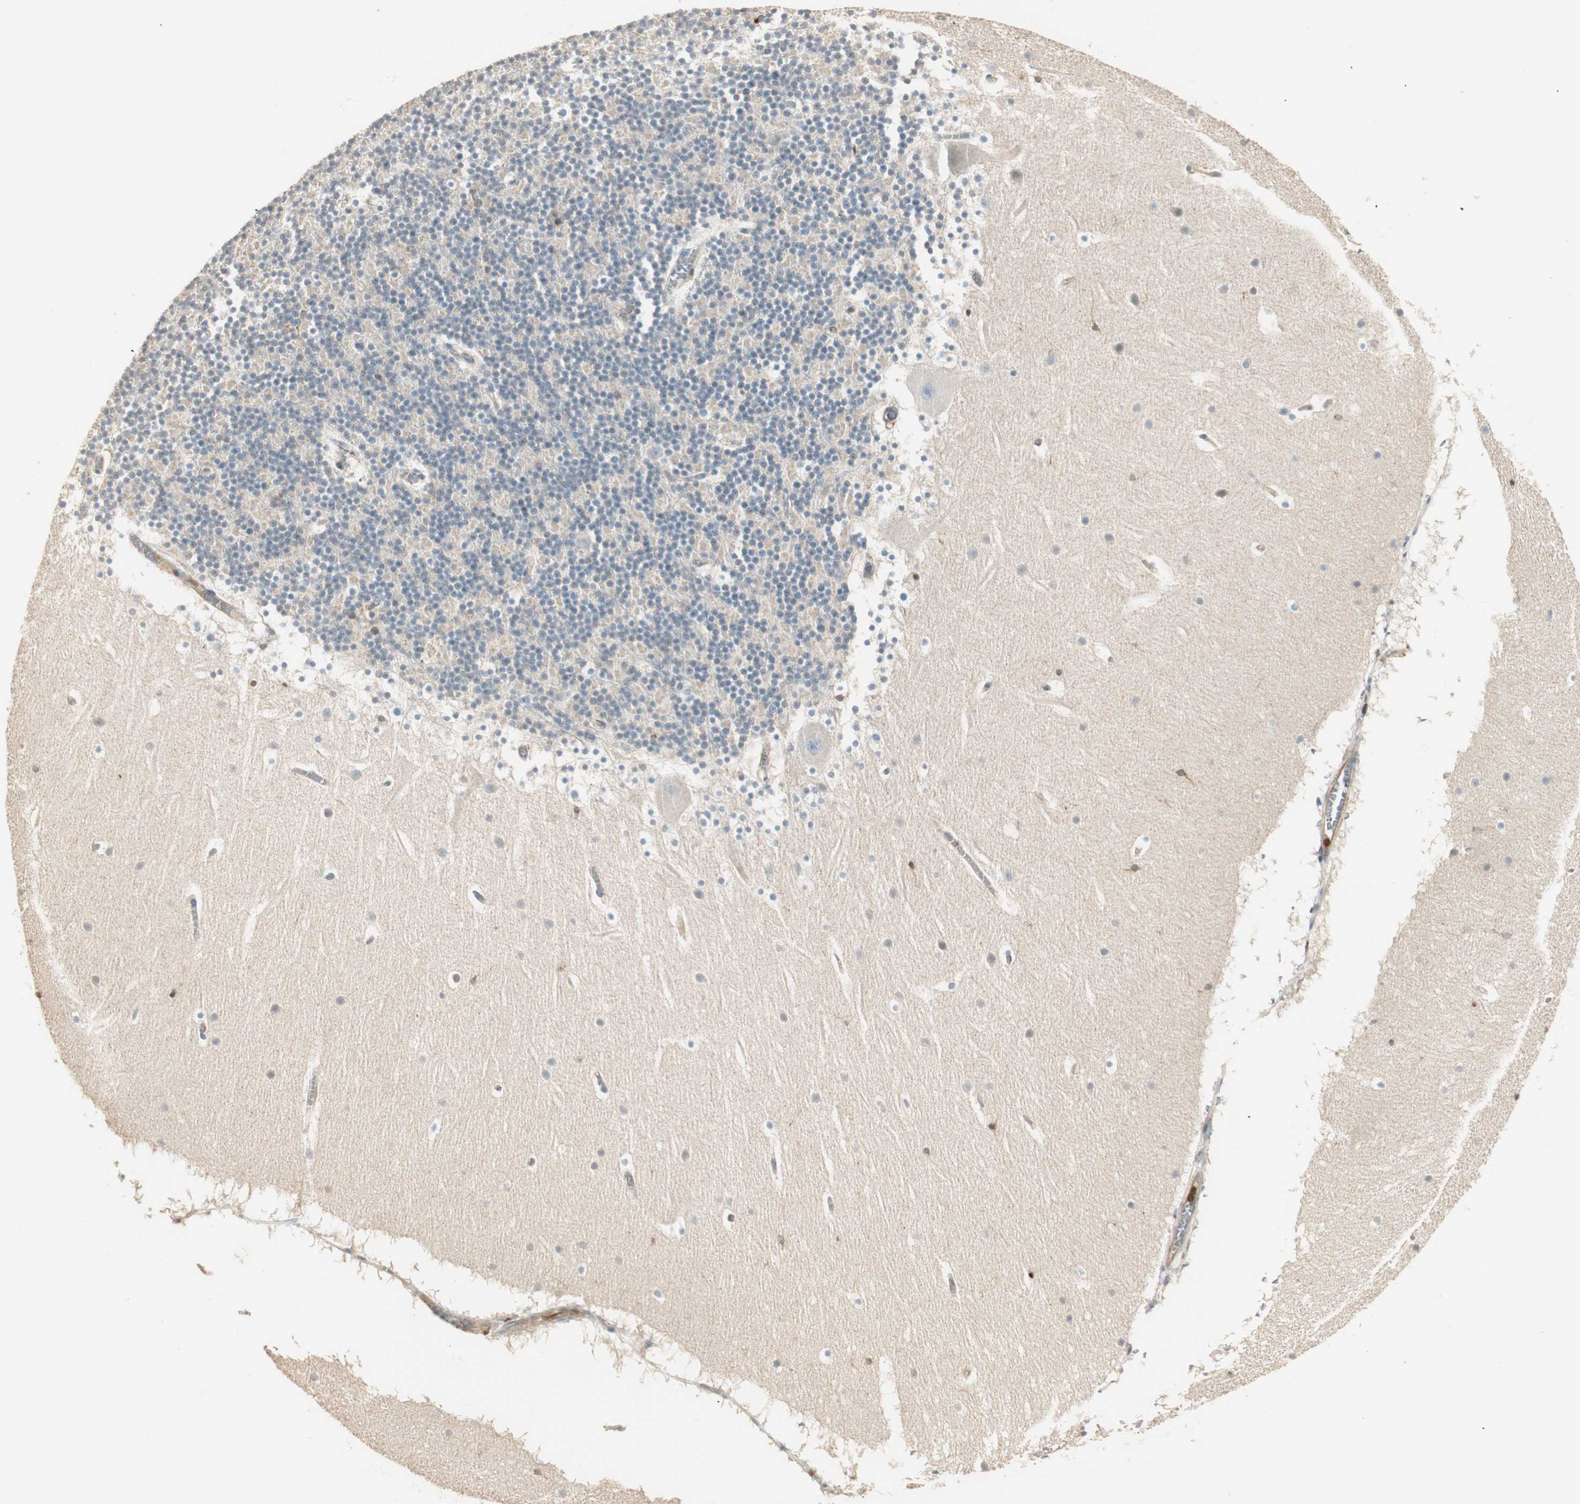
{"staining": {"intensity": "negative", "quantity": "none", "location": "none"}, "tissue": "cerebellum", "cell_type": "Cells in granular layer", "image_type": "normal", "snomed": [{"axis": "morphology", "description": "Normal tissue, NOS"}, {"axis": "topography", "description": "Cerebellum"}], "caption": "An image of cerebellum stained for a protein displays no brown staining in cells in granular layer.", "gene": "CRLF3", "patient": {"sex": "male", "age": 45}}